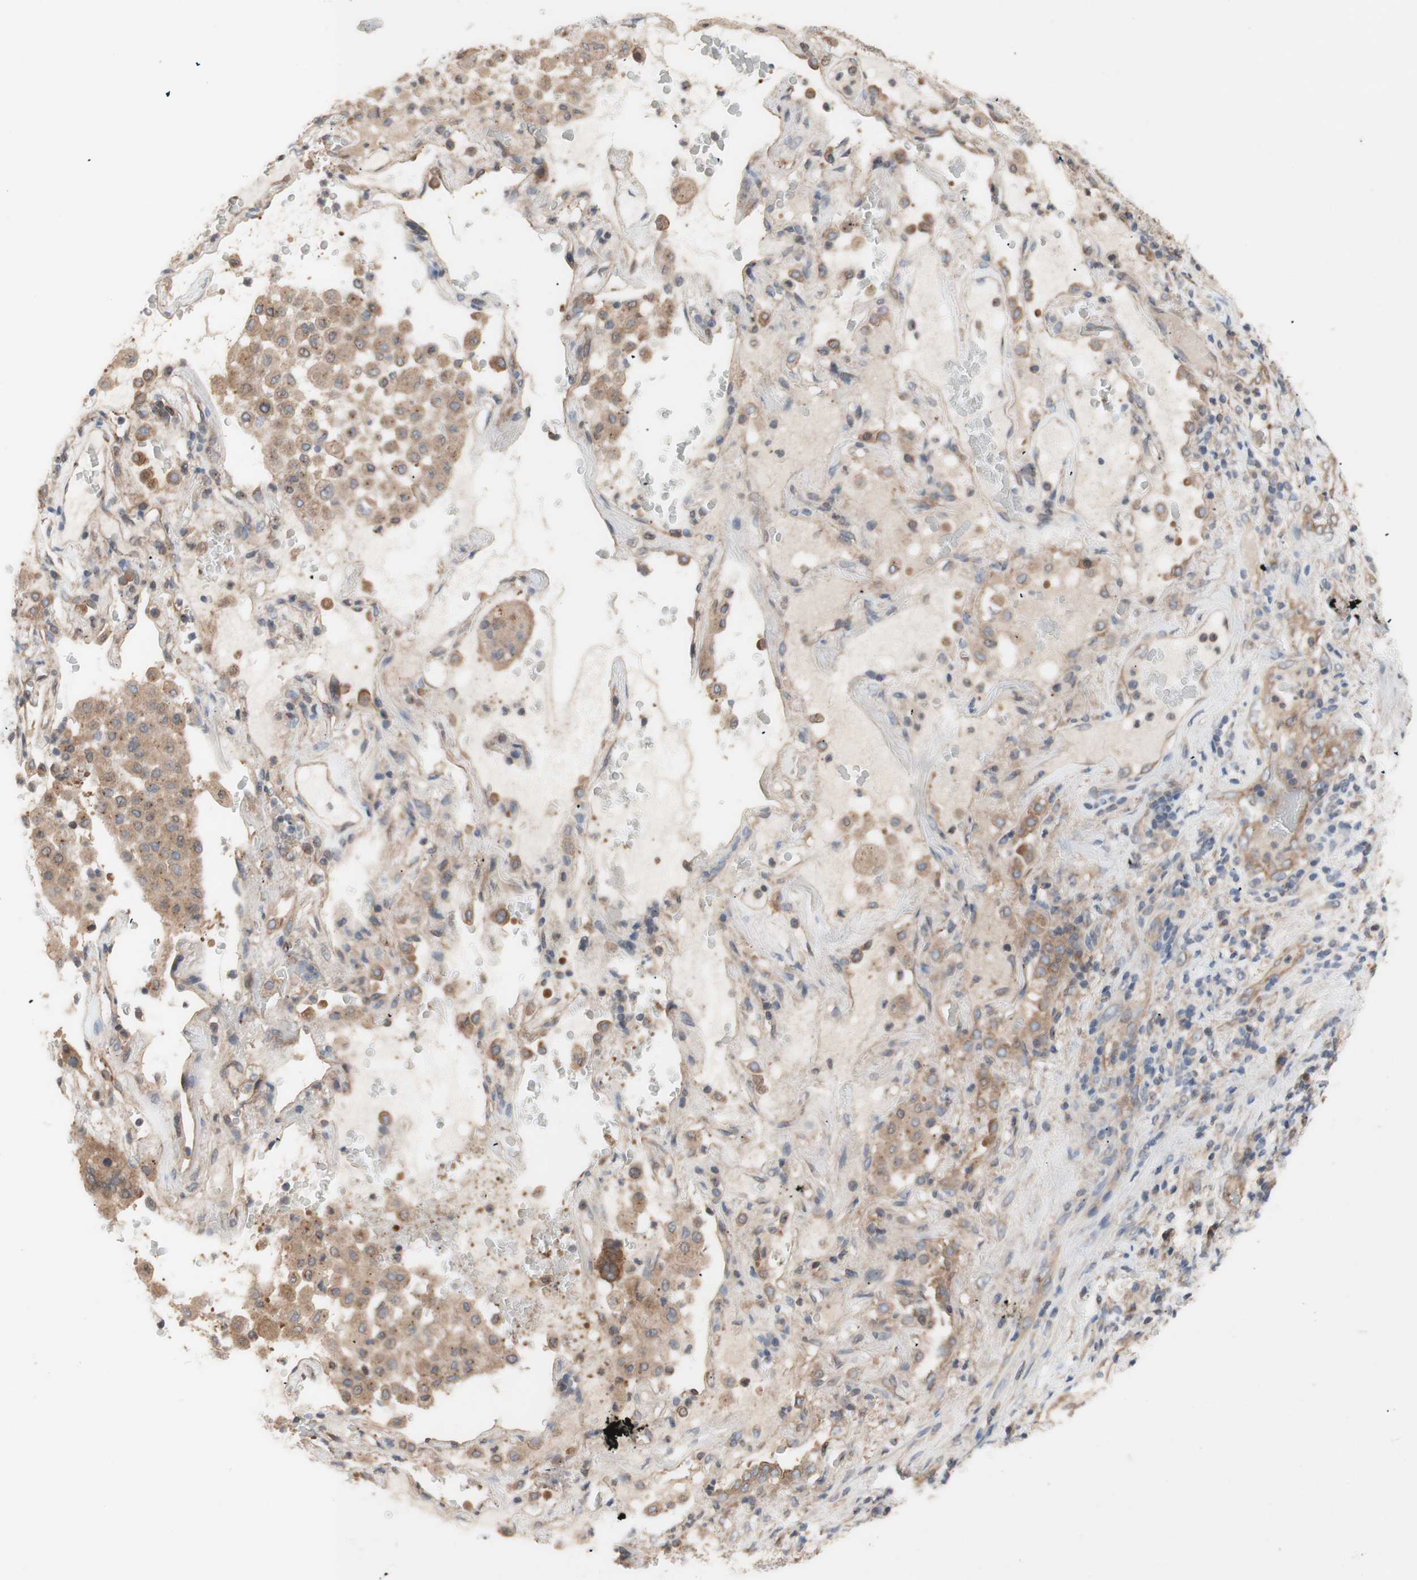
{"staining": {"intensity": "moderate", "quantity": ">75%", "location": "cytoplasmic/membranous"}, "tissue": "lung cancer", "cell_type": "Tumor cells", "image_type": "cancer", "snomed": [{"axis": "morphology", "description": "Squamous cell carcinoma, NOS"}, {"axis": "topography", "description": "Lung"}], "caption": "A high-resolution histopathology image shows immunohistochemistry (IHC) staining of lung cancer, which reveals moderate cytoplasmic/membranous positivity in about >75% of tumor cells.", "gene": "DYNLRB1", "patient": {"sex": "male", "age": 57}}